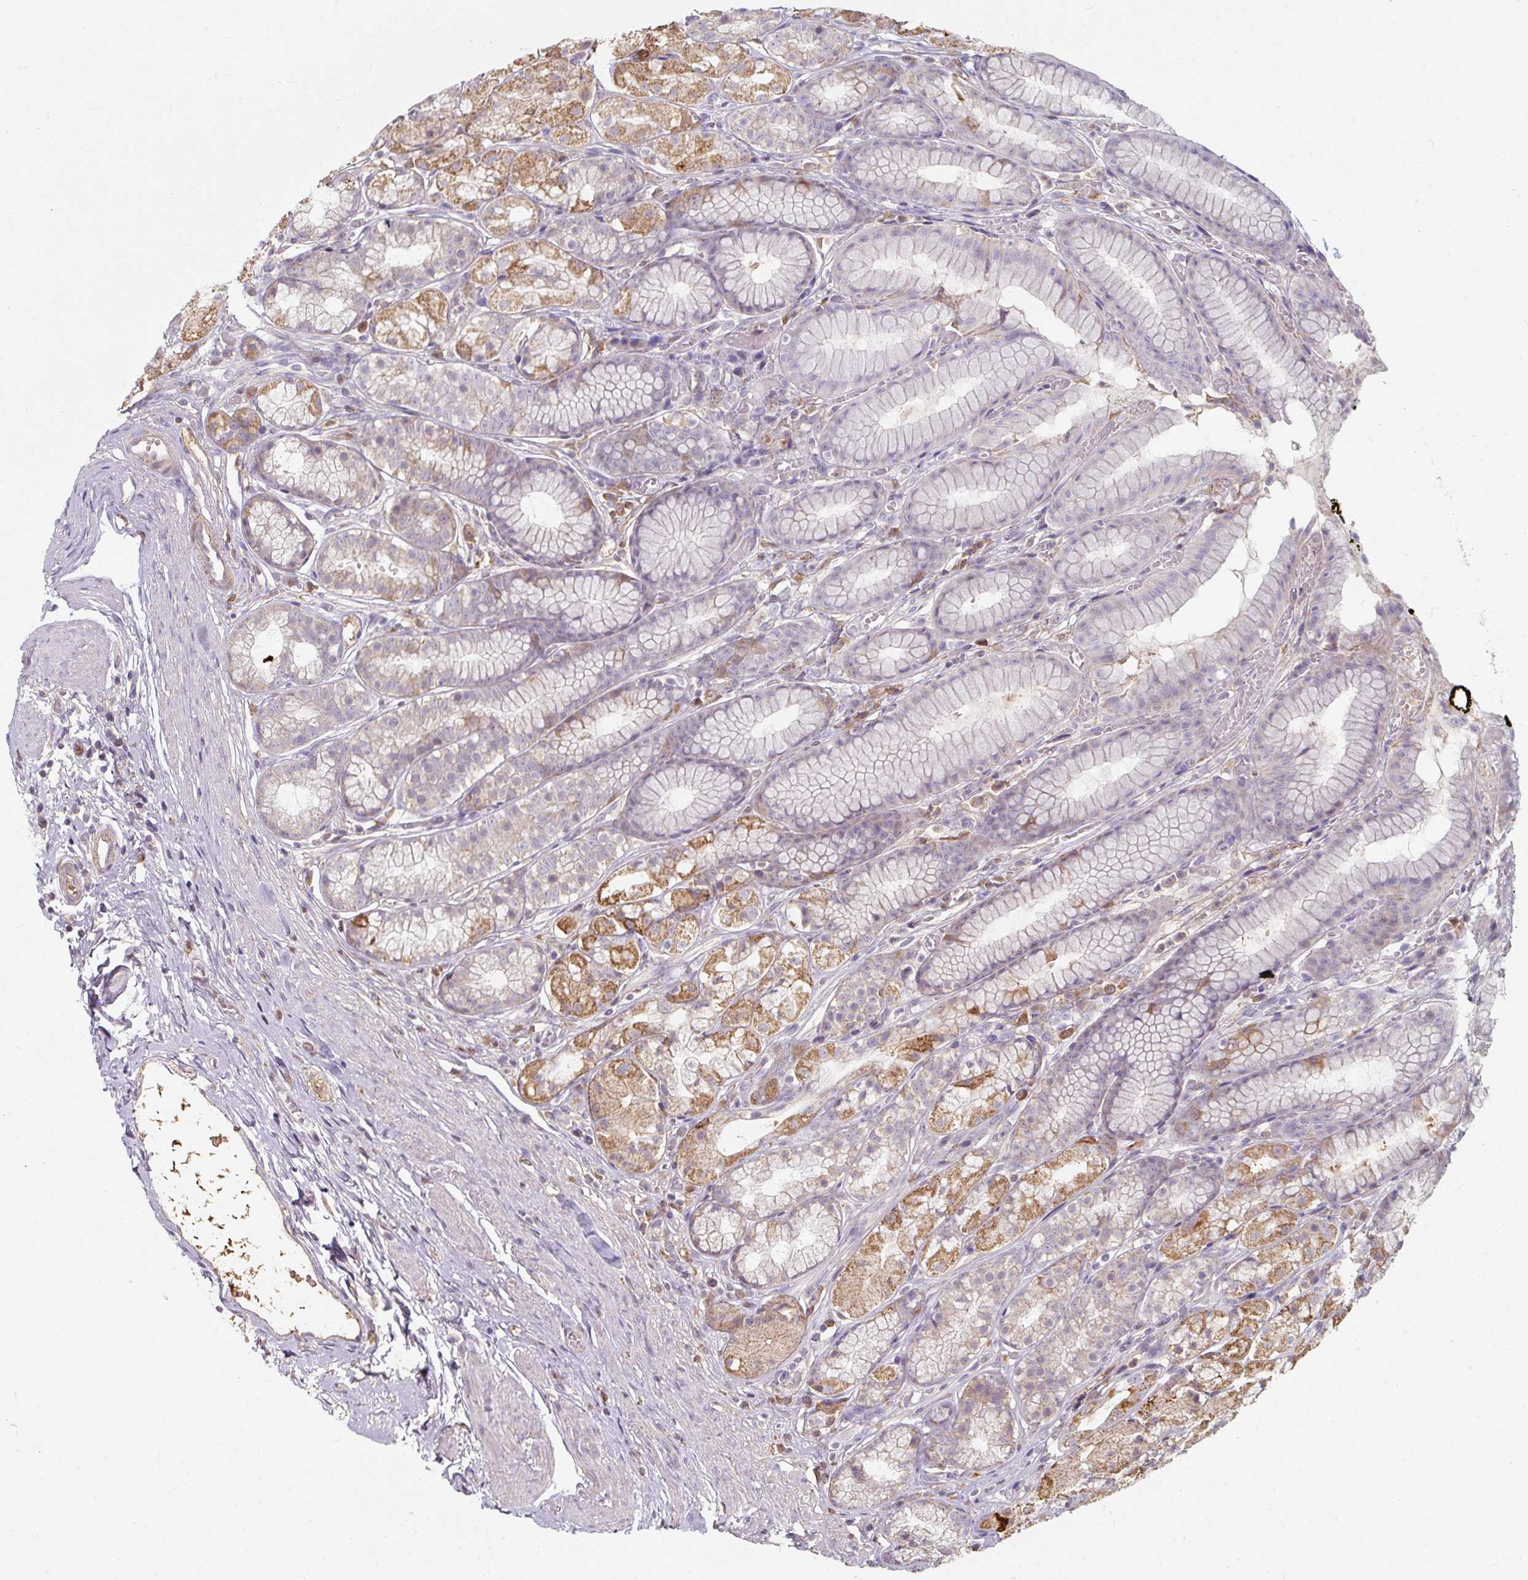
{"staining": {"intensity": "moderate", "quantity": "<25%", "location": "cytoplasmic/membranous"}, "tissue": "stomach", "cell_type": "Glandular cells", "image_type": "normal", "snomed": [{"axis": "morphology", "description": "Normal tissue, NOS"}, {"axis": "topography", "description": "Smooth muscle"}, {"axis": "topography", "description": "Stomach"}], "caption": "An immunohistochemistry histopathology image of normal tissue is shown. Protein staining in brown labels moderate cytoplasmic/membranous positivity in stomach within glandular cells. Using DAB (3,3'-diaminobenzidine) (brown) and hematoxylin (blue) stains, captured at high magnification using brightfield microscopy.", "gene": "TSEN54", "patient": {"sex": "male", "age": 70}}